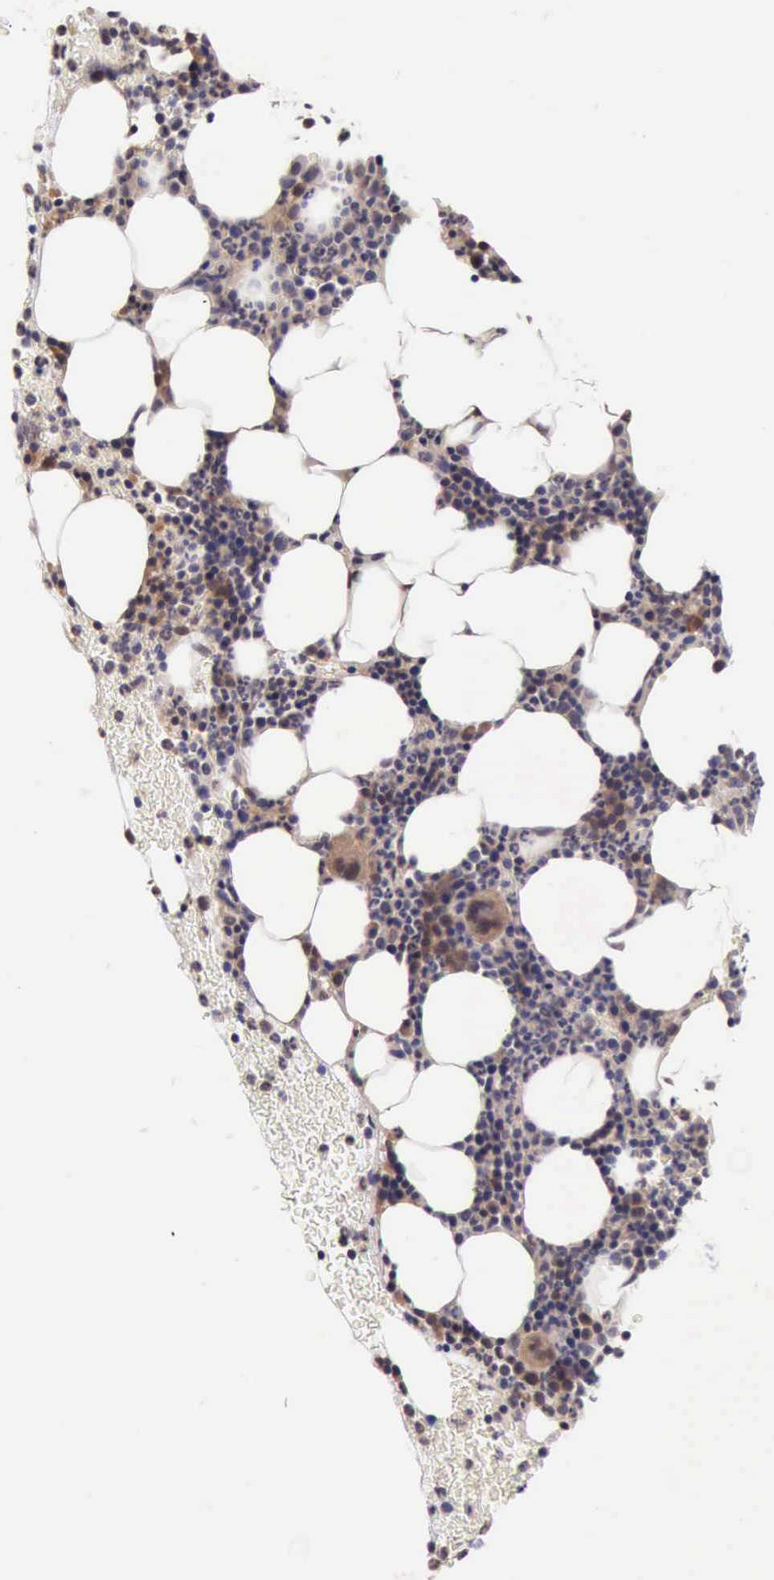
{"staining": {"intensity": "moderate", "quantity": ">75%", "location": "cytoplasmic/membranous,nuclear"}, "tissue": "bone marrow", "cell_type": "Hematopoietic cells", "image_type": "normal", "snomed": [{"axis": "morphology", "description": "Normal tissue, NOS"}, {"axis": "topography", "description": "Bone marrow"}], "caption": "The histopathology image demonstrates immunohistochemical staining of benign bone marrow. There is moderate cytoplasmic/membranous,nuclear staining is present in approximately >75% of hematopoietic cells.", "gene": "DNAJB7", "patient": {"sex": "female", "age": 53}}